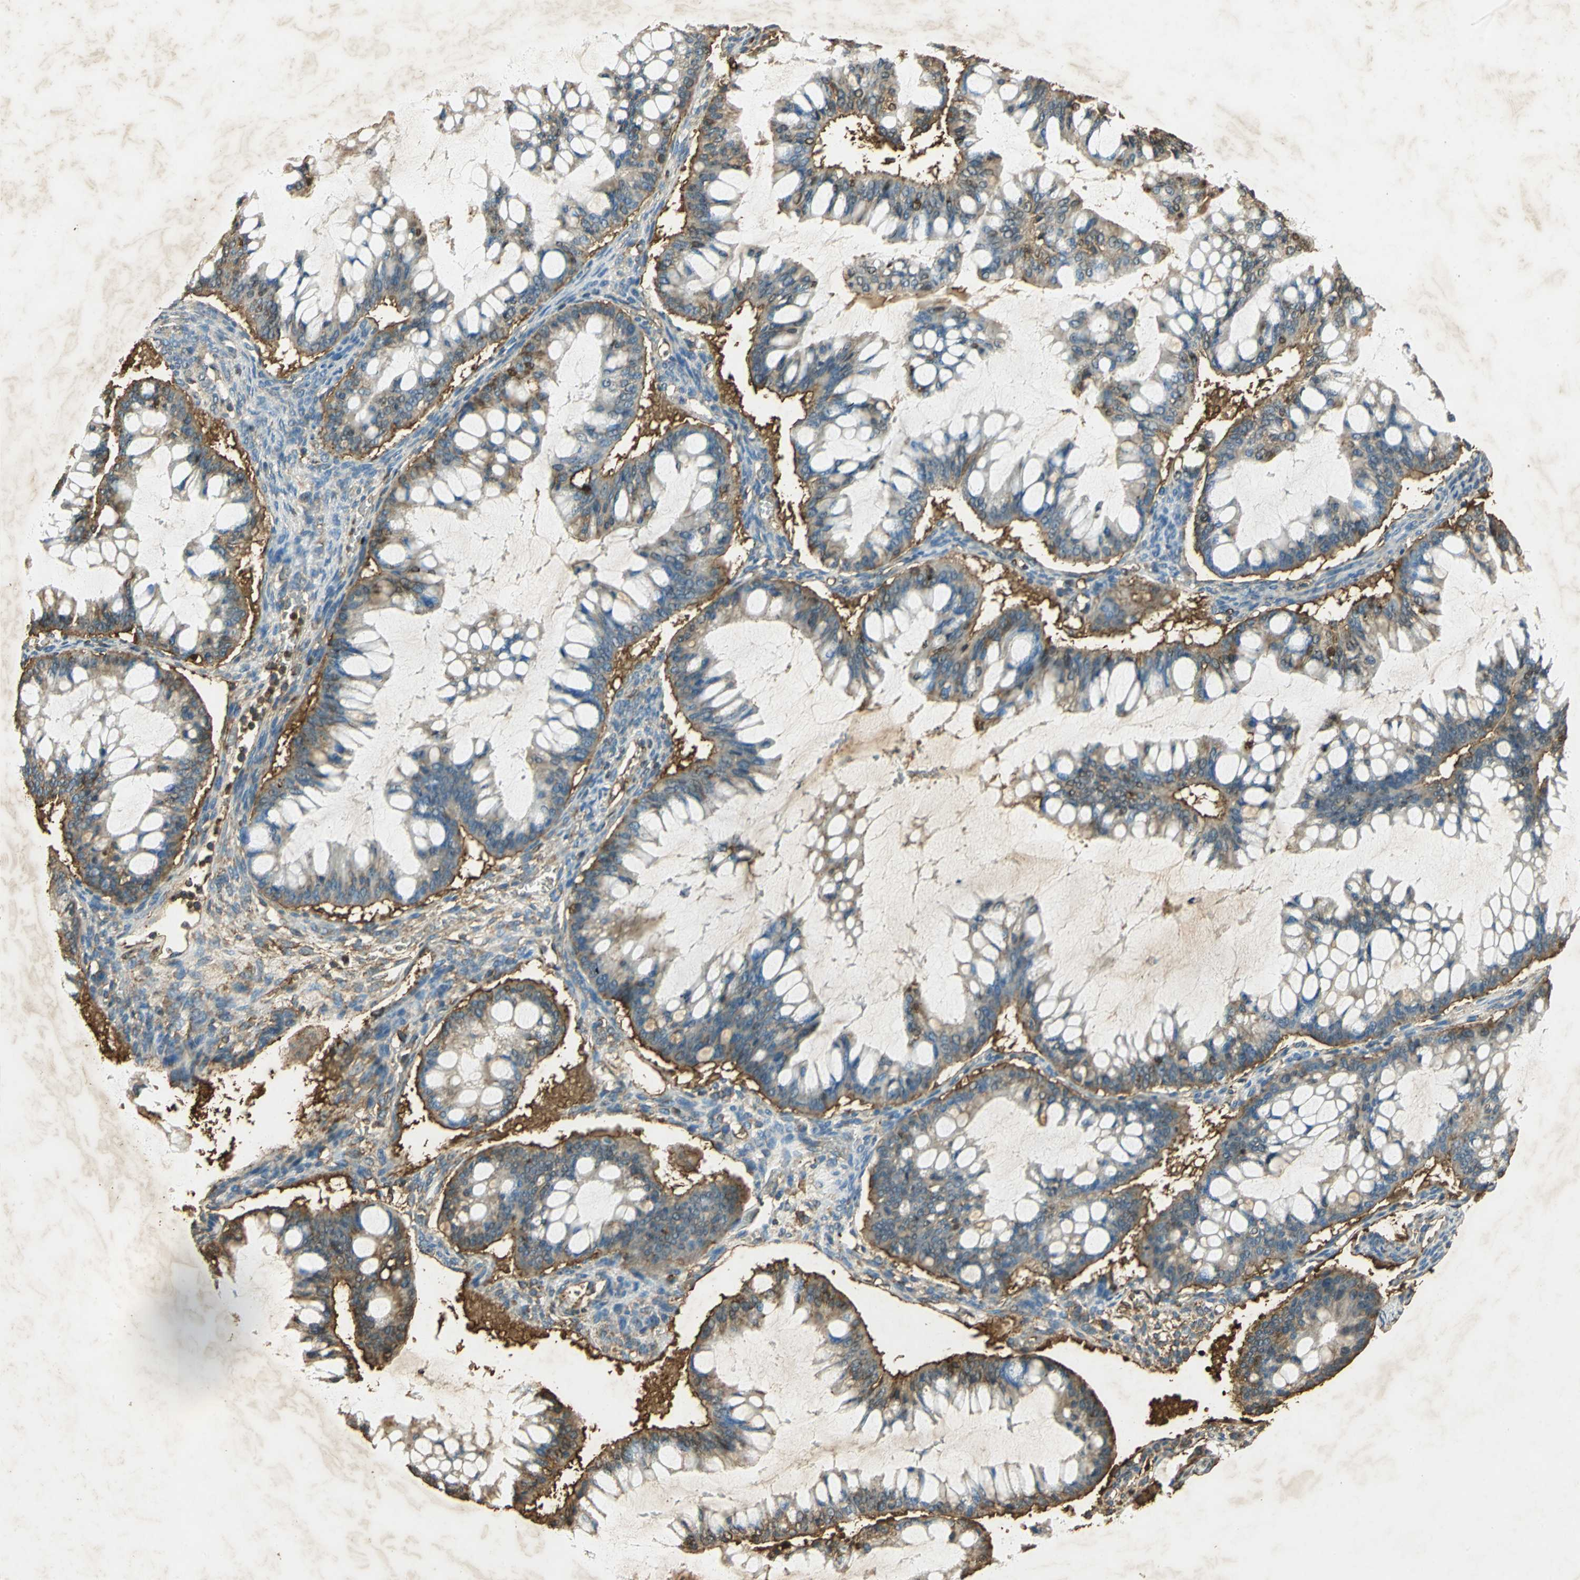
{"staining": {"intensity": "moderate", "quantity": ">75%", "location": "cytoplasmic/membranous,nuclear"}, "tissue": "ovarian cancer", "cell_type": "Tumor cells", "image_type": "cancer", "snomed": [{"axis": "morphology", "description": "Cystadenocarcinoma, mucinous, NOS"}, {"axis": "topography", "description": "Ovary"}], "caption": "Moderate cytoplasmic/membranous and nuclear positivity is present in approximately >75% of tumor cells in mucinous cystadenocarcinoma (ovarian).", "gene": "ANXA4", "patient": {"sex": "female", "age": 73}}